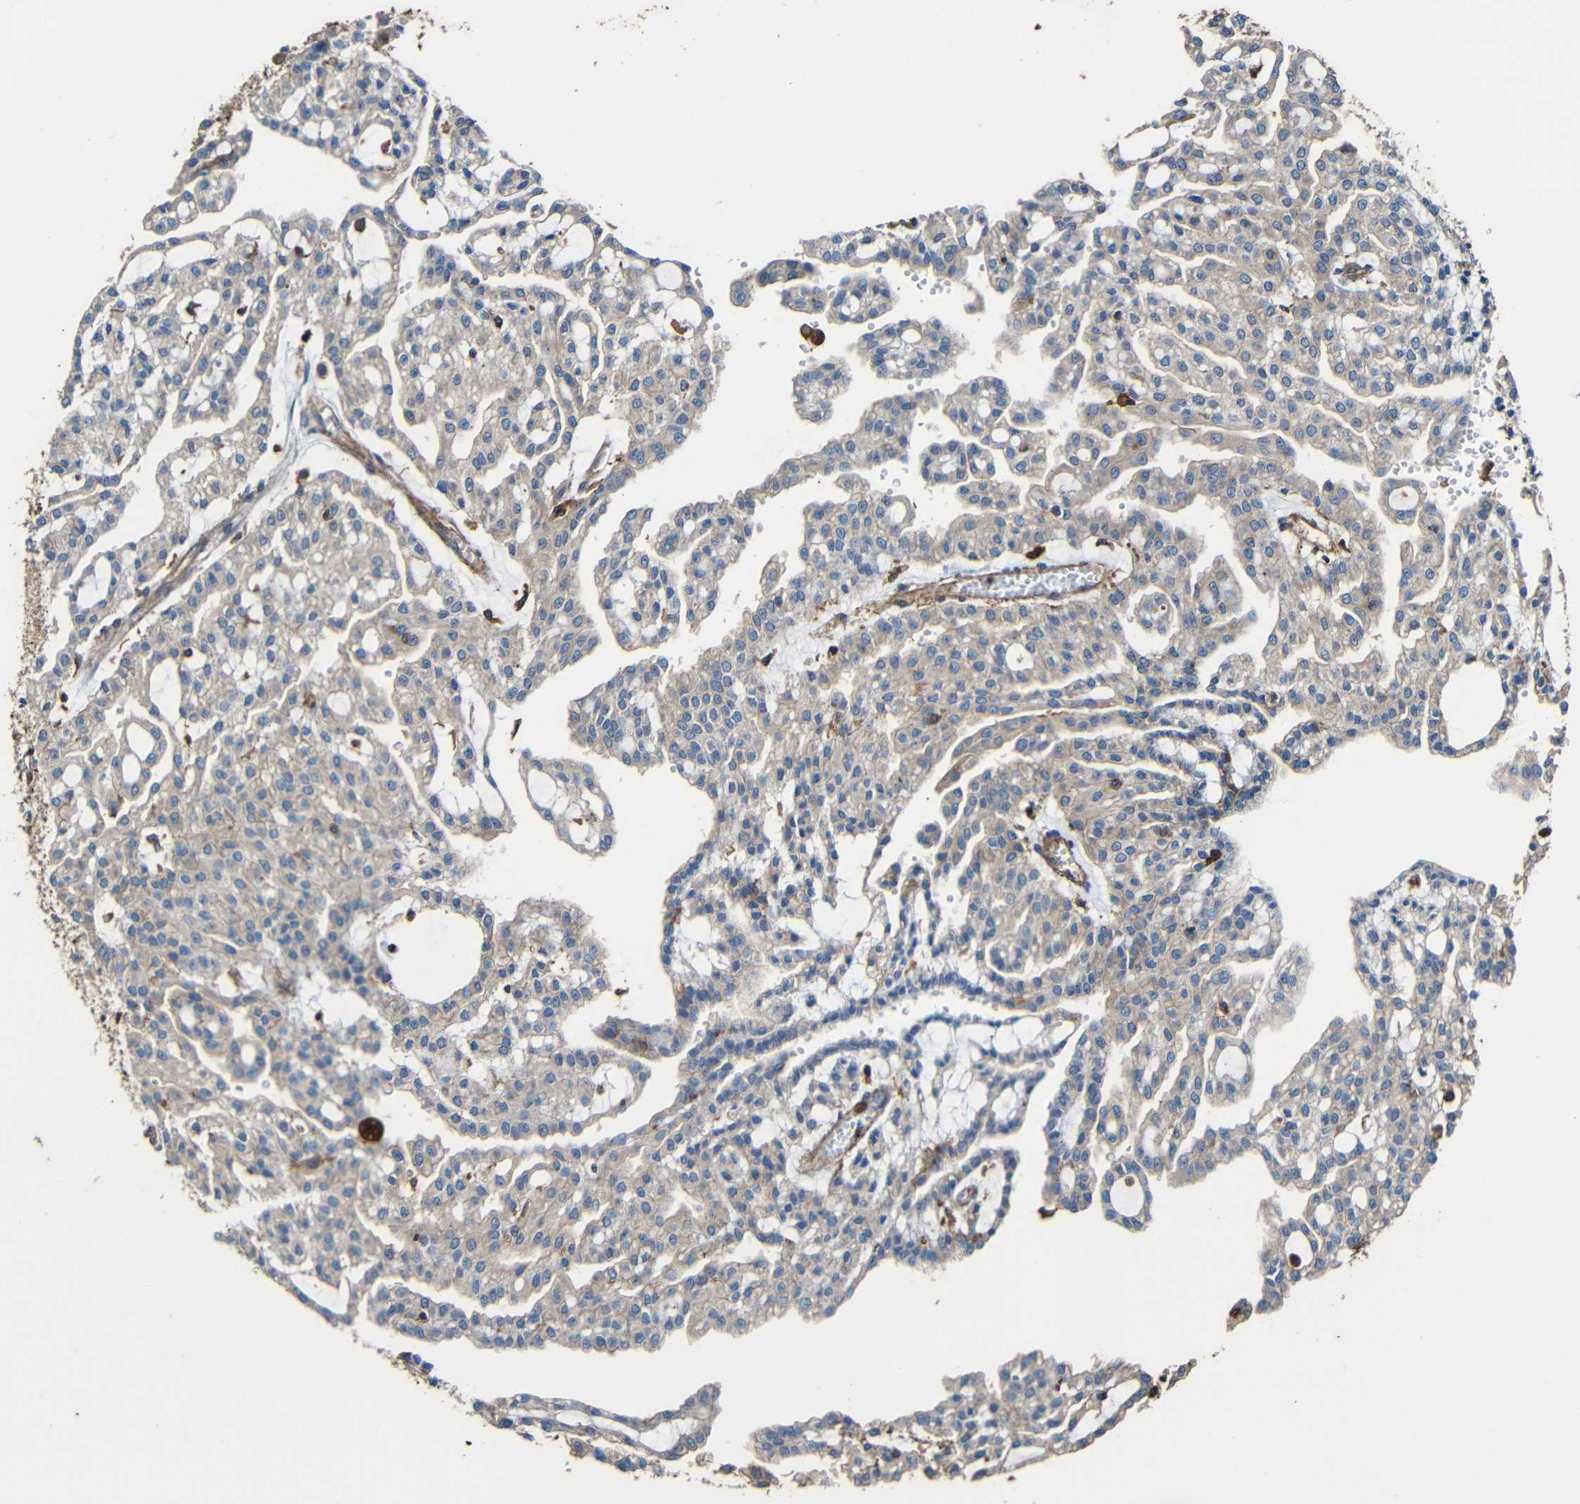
{"staining": {"intensity": "weak", "quantity": "25%-75%", "location": "cytoplasmic/membranous"}, "tissue": "renal cancer", "cell_type": "Tumor cells", "image_type": "cancer", "snomed": [{"axis": "morphology", "description": "Adenocarcinoma, NOS"}, {"axis": "topography", "description": "Kidney"}], "caption": "Protein staining by immunohistochemistry (IHC) displays weak cytoplasmic/membranous positivity in about 25%-75% of tumor cells in adenocarcinoma (renal).", "gene": "RHOT2", "patient": {"sex": "male", "age": 63}}